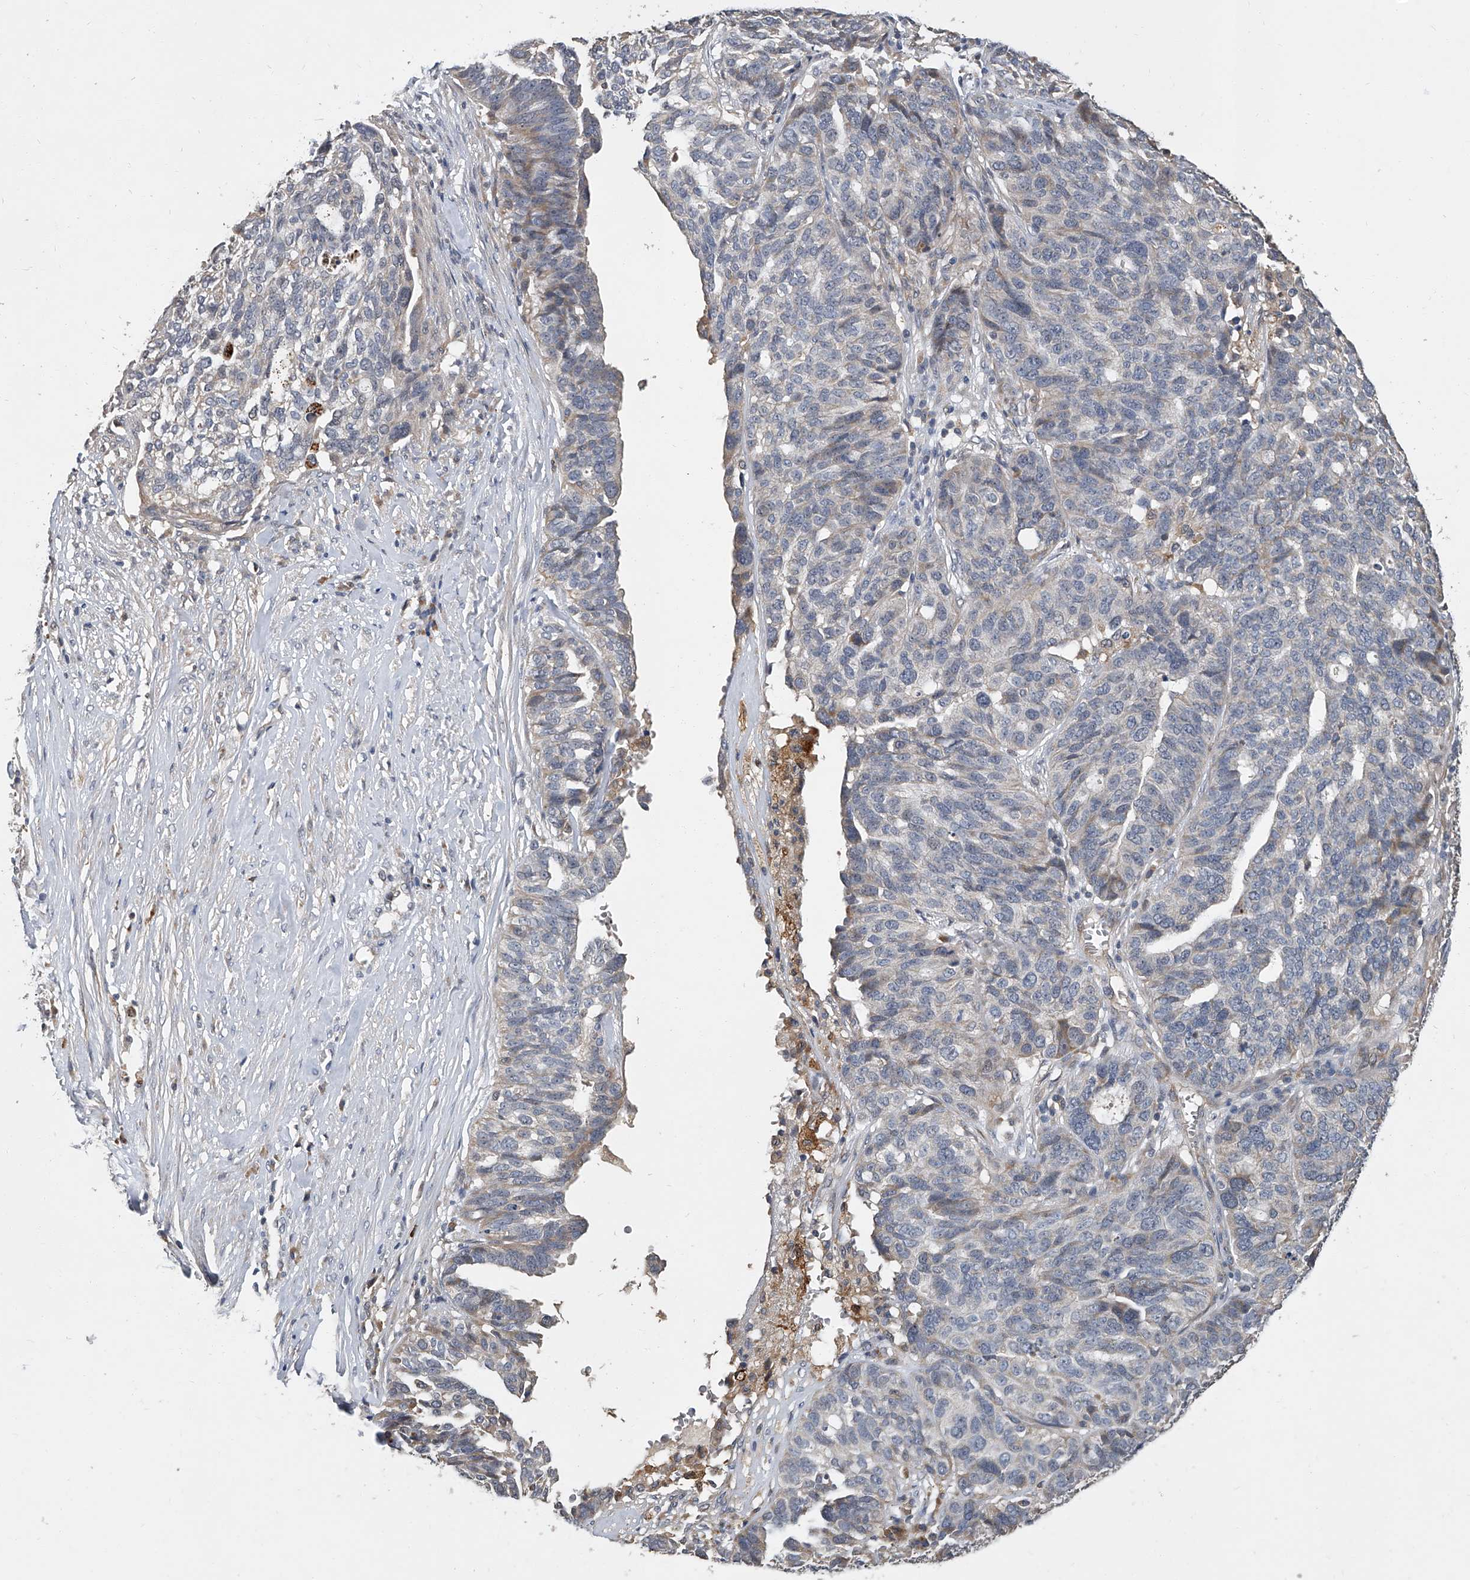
{"staining": {"intensity": "weak", "quantity": "<25%", "location": "cytoplasmic/membranous"}, "tissue": "ovarian cancer", "cell_type": "Tumor cells", "image_type": "cancer", "snomed": [{"axis": "morphology", "description": "Cystadenocarcinoma, serous, NOS"}, {"axis": "topography", "description": "Ovary"}], "caption": "Ovarian cancer stained for a protein using immunohistochemistry exhibits no expression tumor cells.", "gene": "JAG2", "patient": {"sex": "female", "age": 59}}